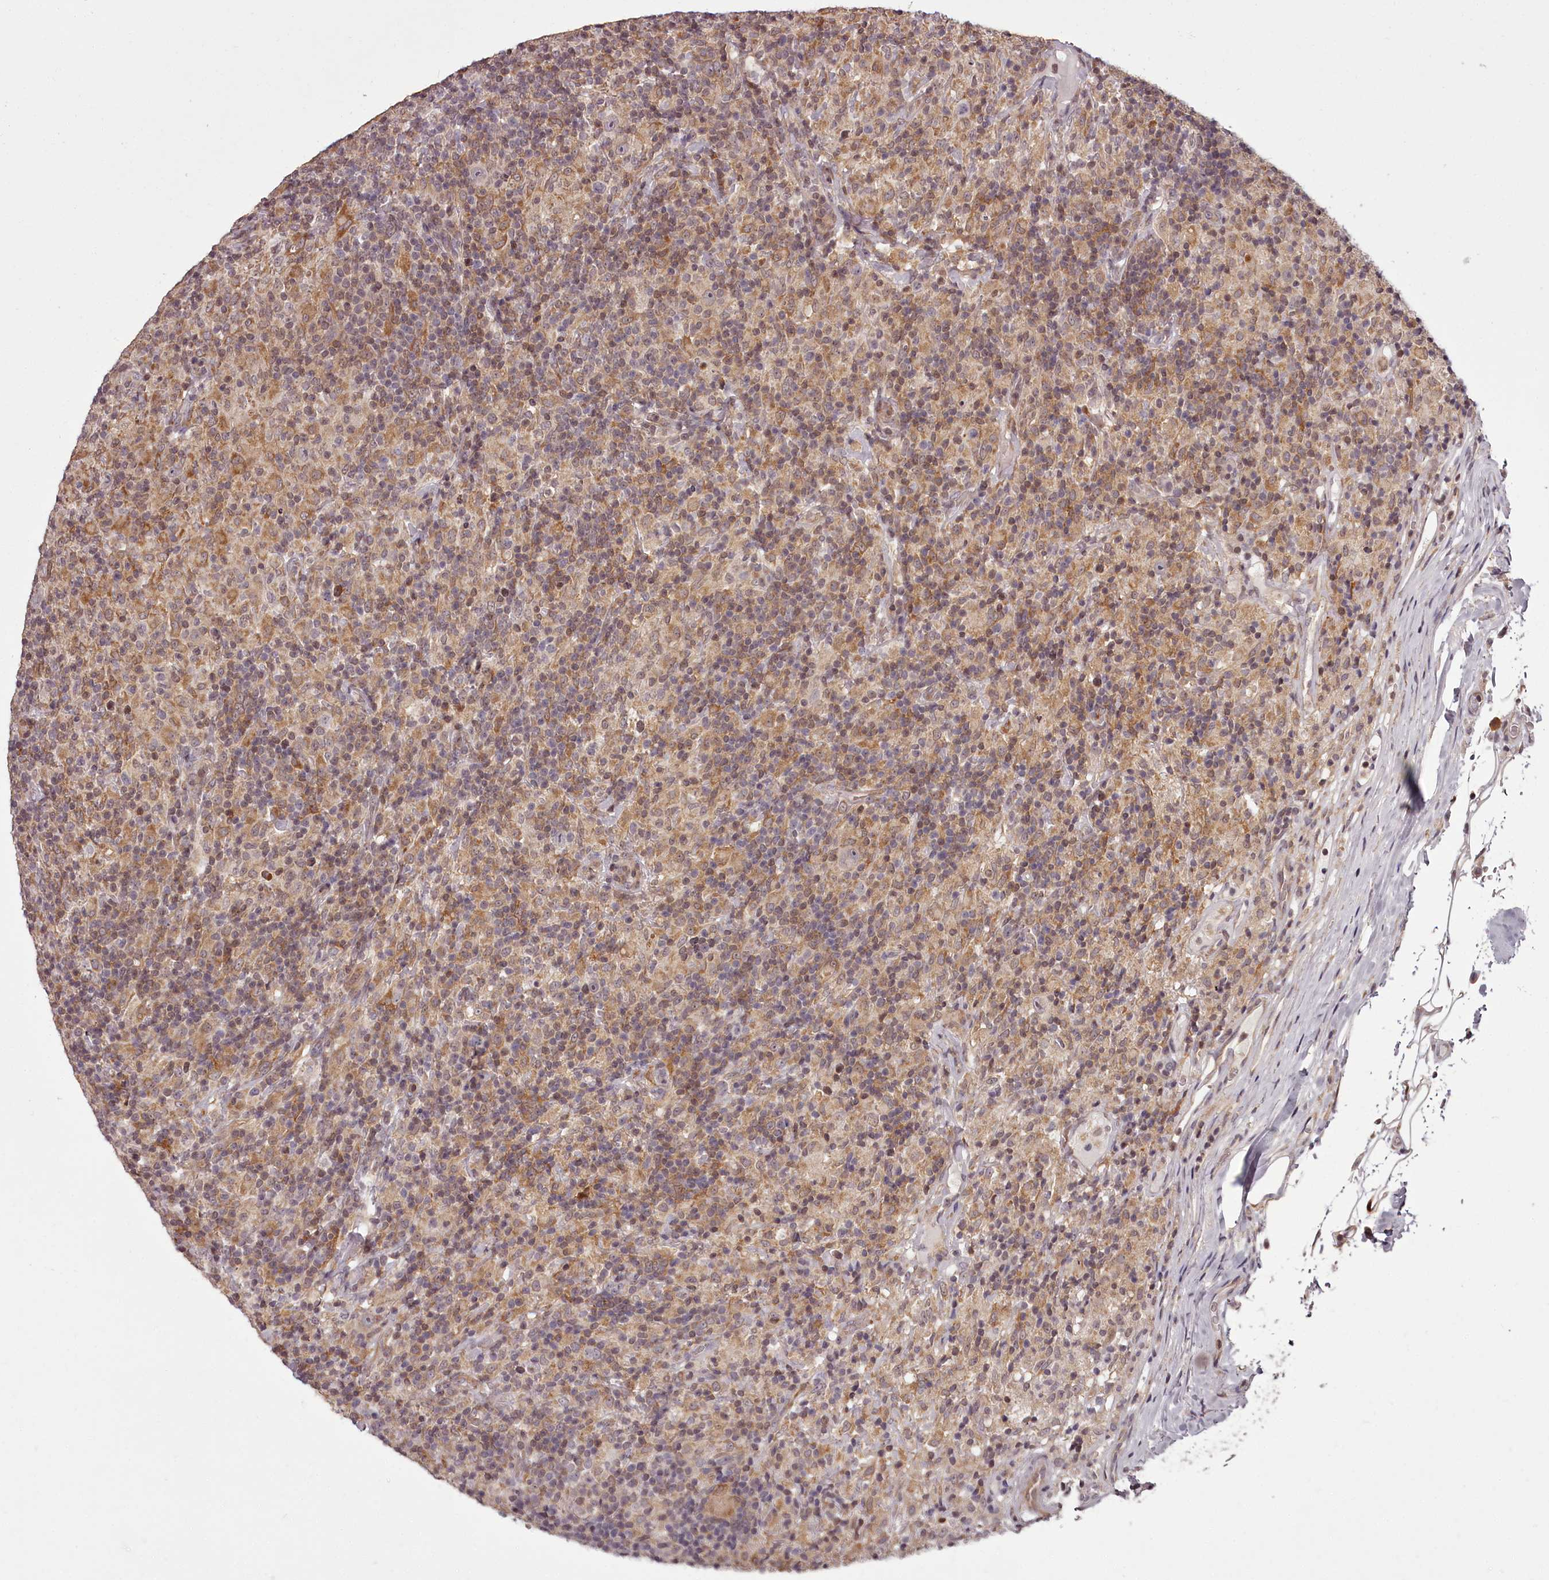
{"staining": {"intensity": "negative", "quantity": "none", "location": "none"}, "tissue": "lymphoma", "cell_type": "Tumor cells", "image_type": "cancer", "snomed": [{"axis": "morphology", "description": "Hodgkin's disease, NOS"}, {"axis": "topography", "description": "Lymph node"}], "caption": "Protein analysis of Hodgkin's disease reveals no significant expression in tumor cells.", "gene": "CCDC92", "patient": {"sex": "male", "age": 70}}